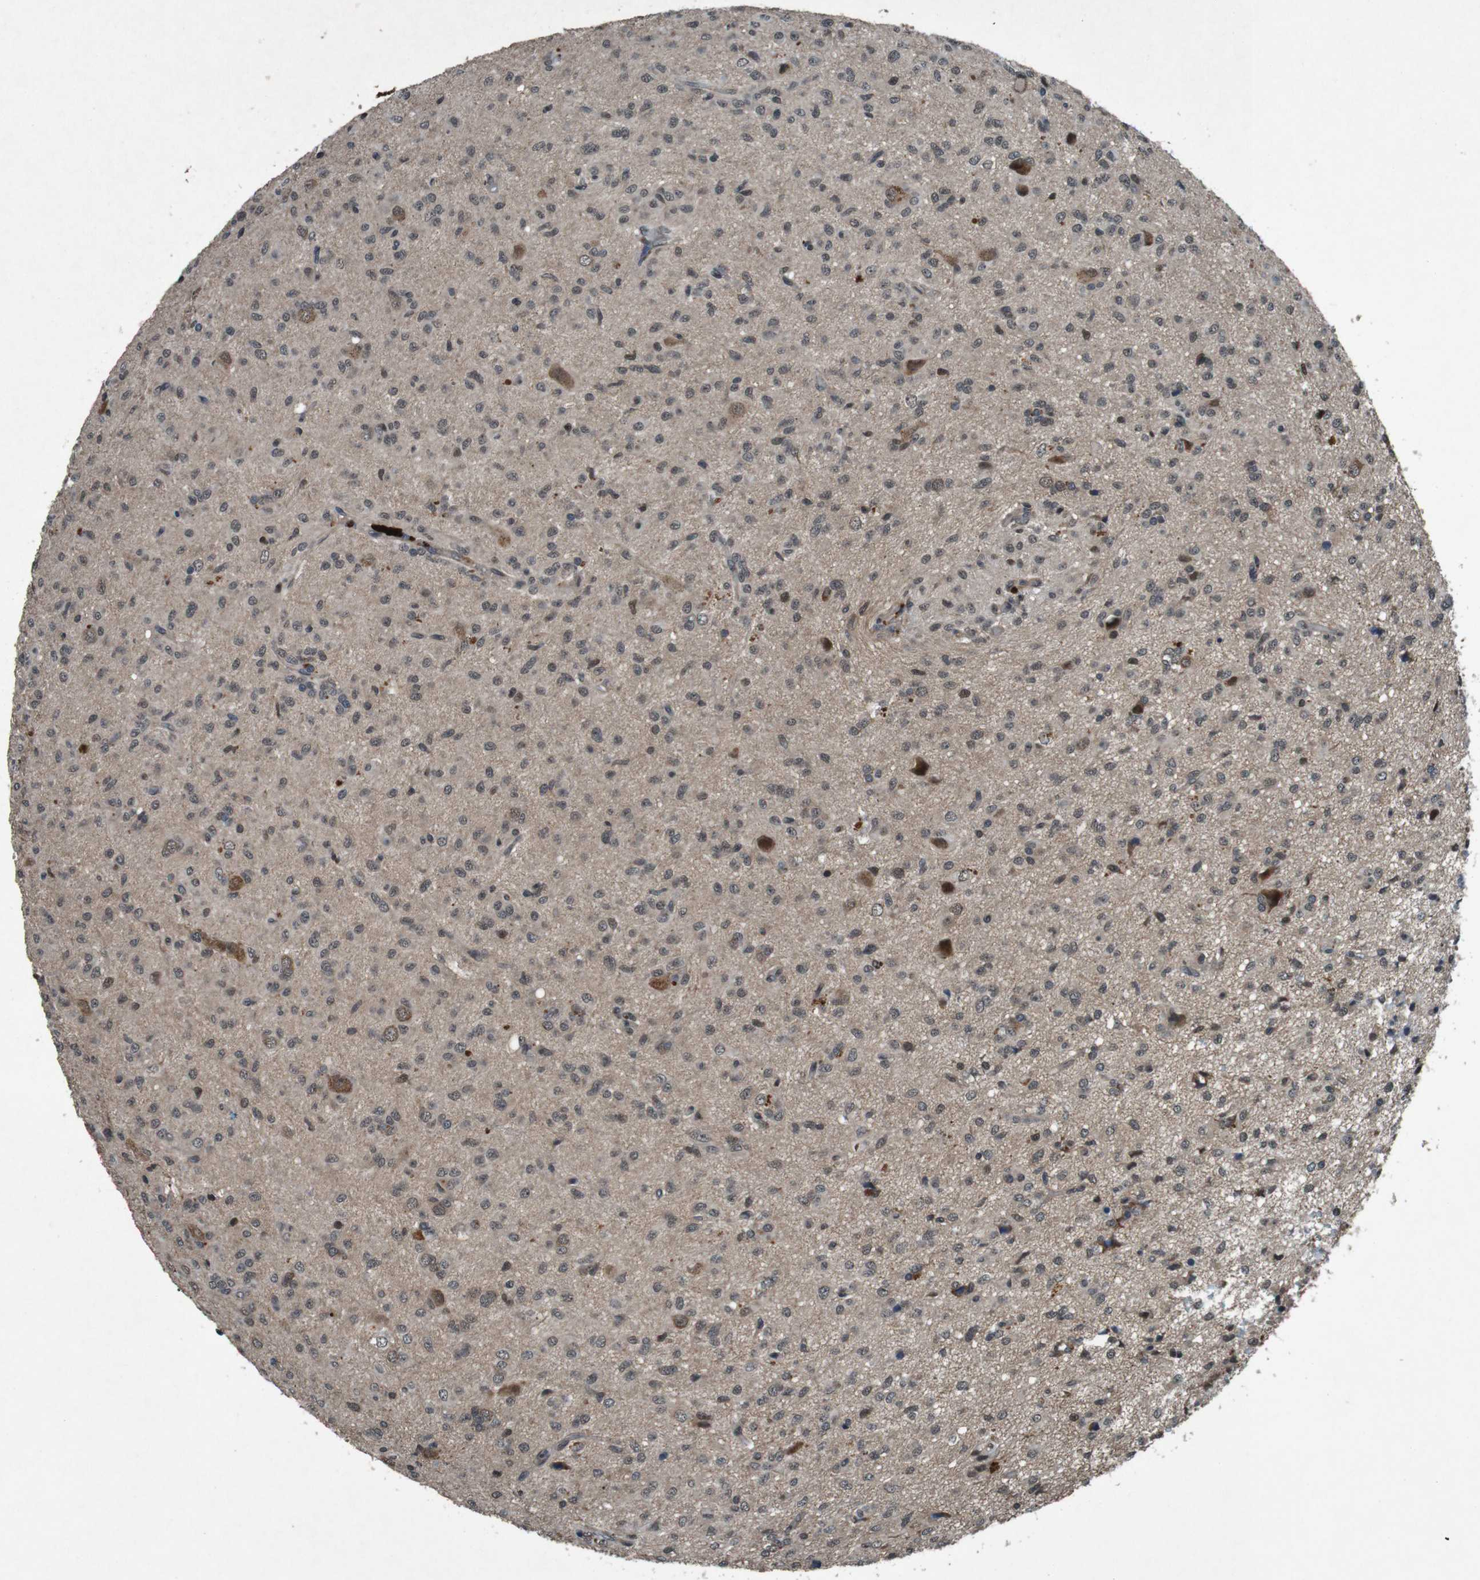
{"staining": {"intensity": "weak", "quantity": "25%-75%", "location": "cytoplasmic/membranous"}, "tissue": "glioma", "cell_type": "Tumor cells", "image_type": "cancer", "snomed": [{"axis": "morphology", "description": "Glioma, malignant, High grade"}, {"axis": "topography", "description": "Brain"}], "caption": "A low amount of weak cytoplasmic/membranous positivity is appreciated in approximately 25%-75% of tumor cells in malignant glioma (high-grade) tissue. The staining is performed using DAB brown chromogen to label protein expression. The nuclei are counter-stained blue using hematoxylin.", "gene": "SOCS1", "patient": {"sex": "female", "age": 59}}